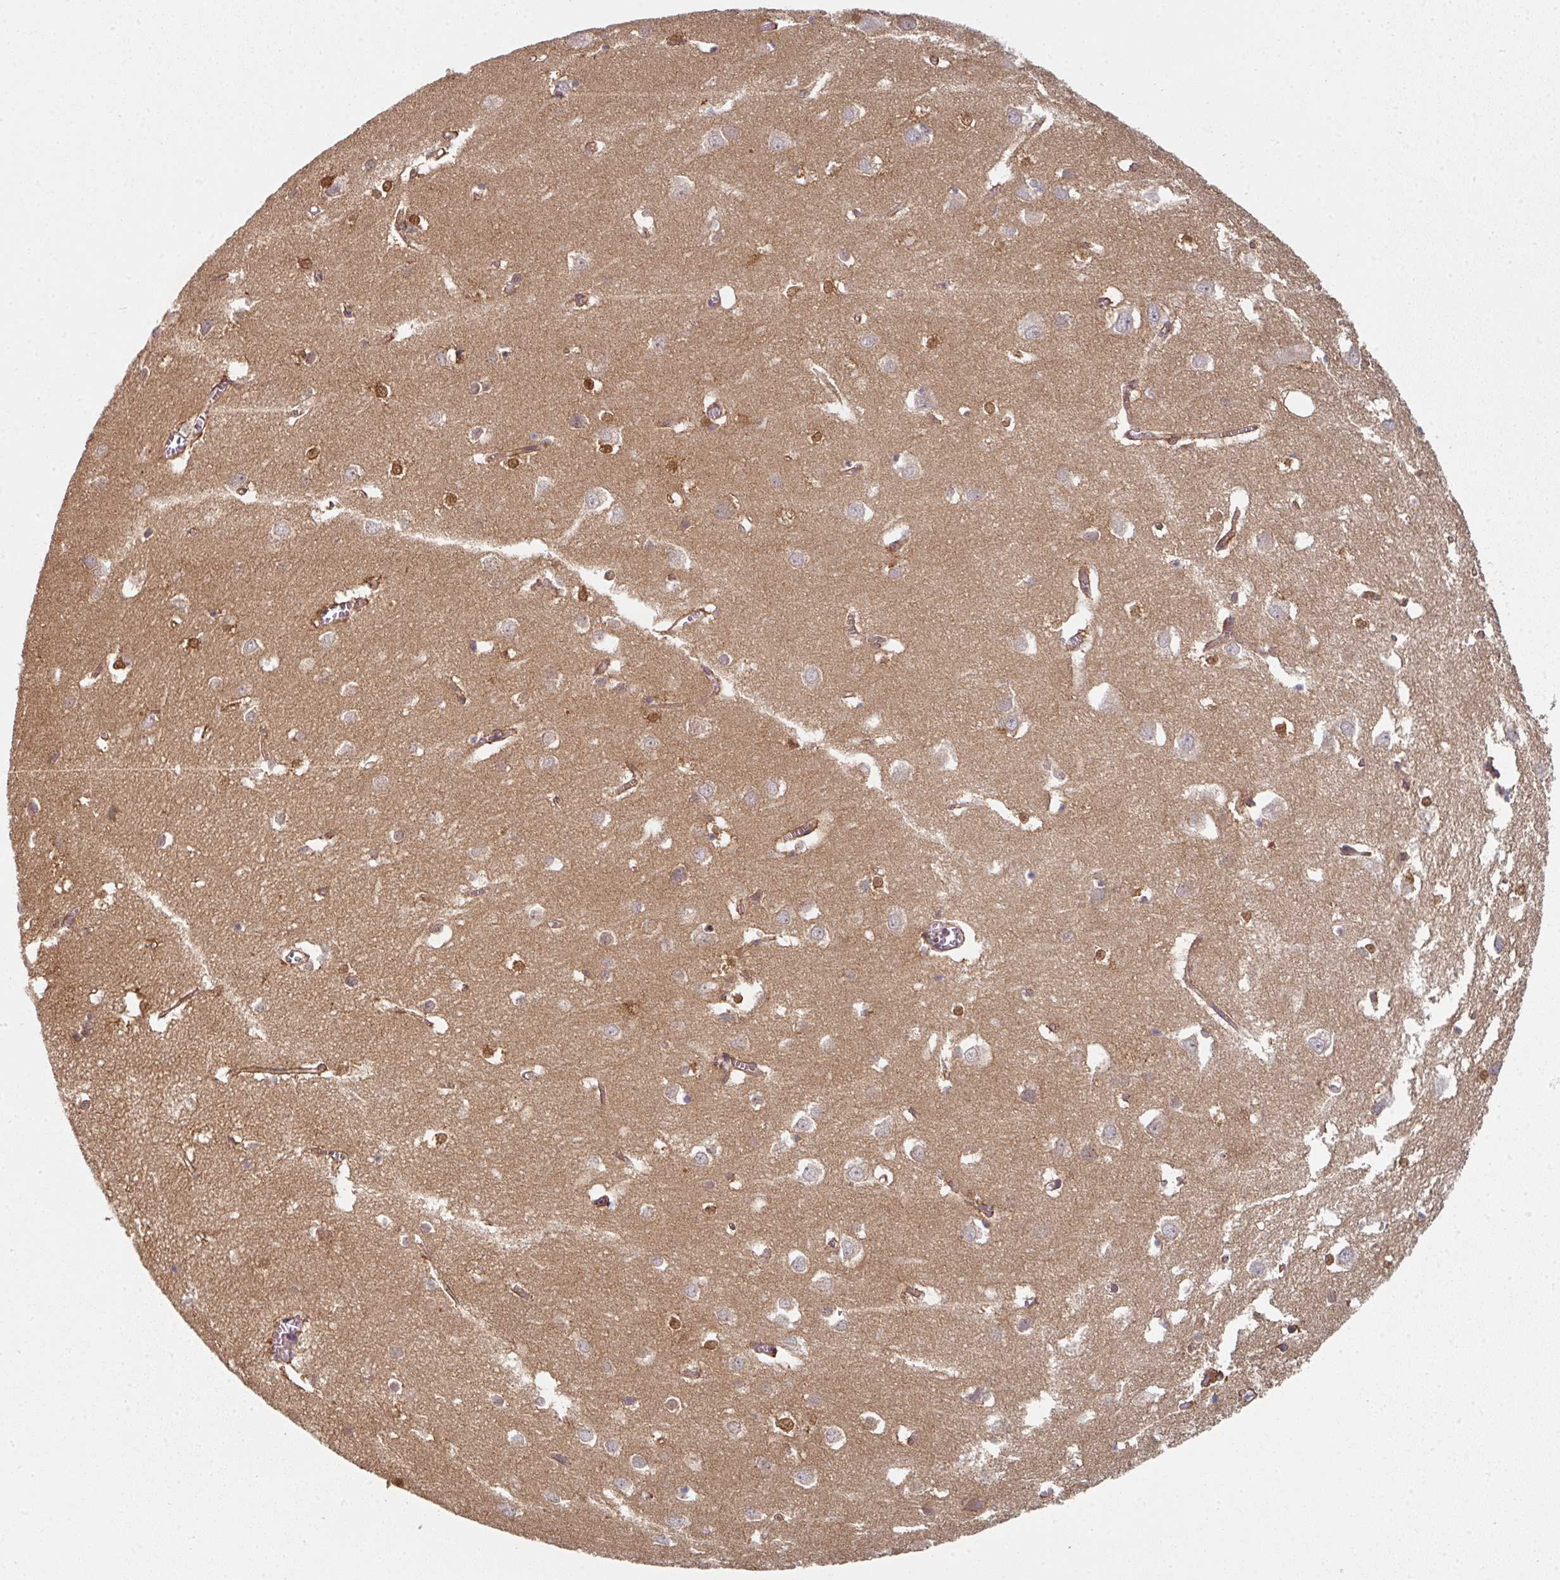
{"staining": {"intensity": "moderate", "quantity": "25%-75%", "location": "cytoplasmic/membranous"}, "tissue": "cerebral cortex", "cell_type": "Endothelial cells", "image_type": "normal", "snomed": [{"axis": "morphology", "description": "Normal tissue, NOS"}, {"axis": "topography", "description": "Cerebral cortex"}], "caption": "Protein staining demonstrates moderate cytoplasmic/membranous staining in about 25%-75% of endothelial cells in normal cerebral cortex. The protein of interest is shown in brown color, while the nuclei are stained blue.", "gene": "PSME3IP1", "patient": {"sex": "male", "age": 70}}